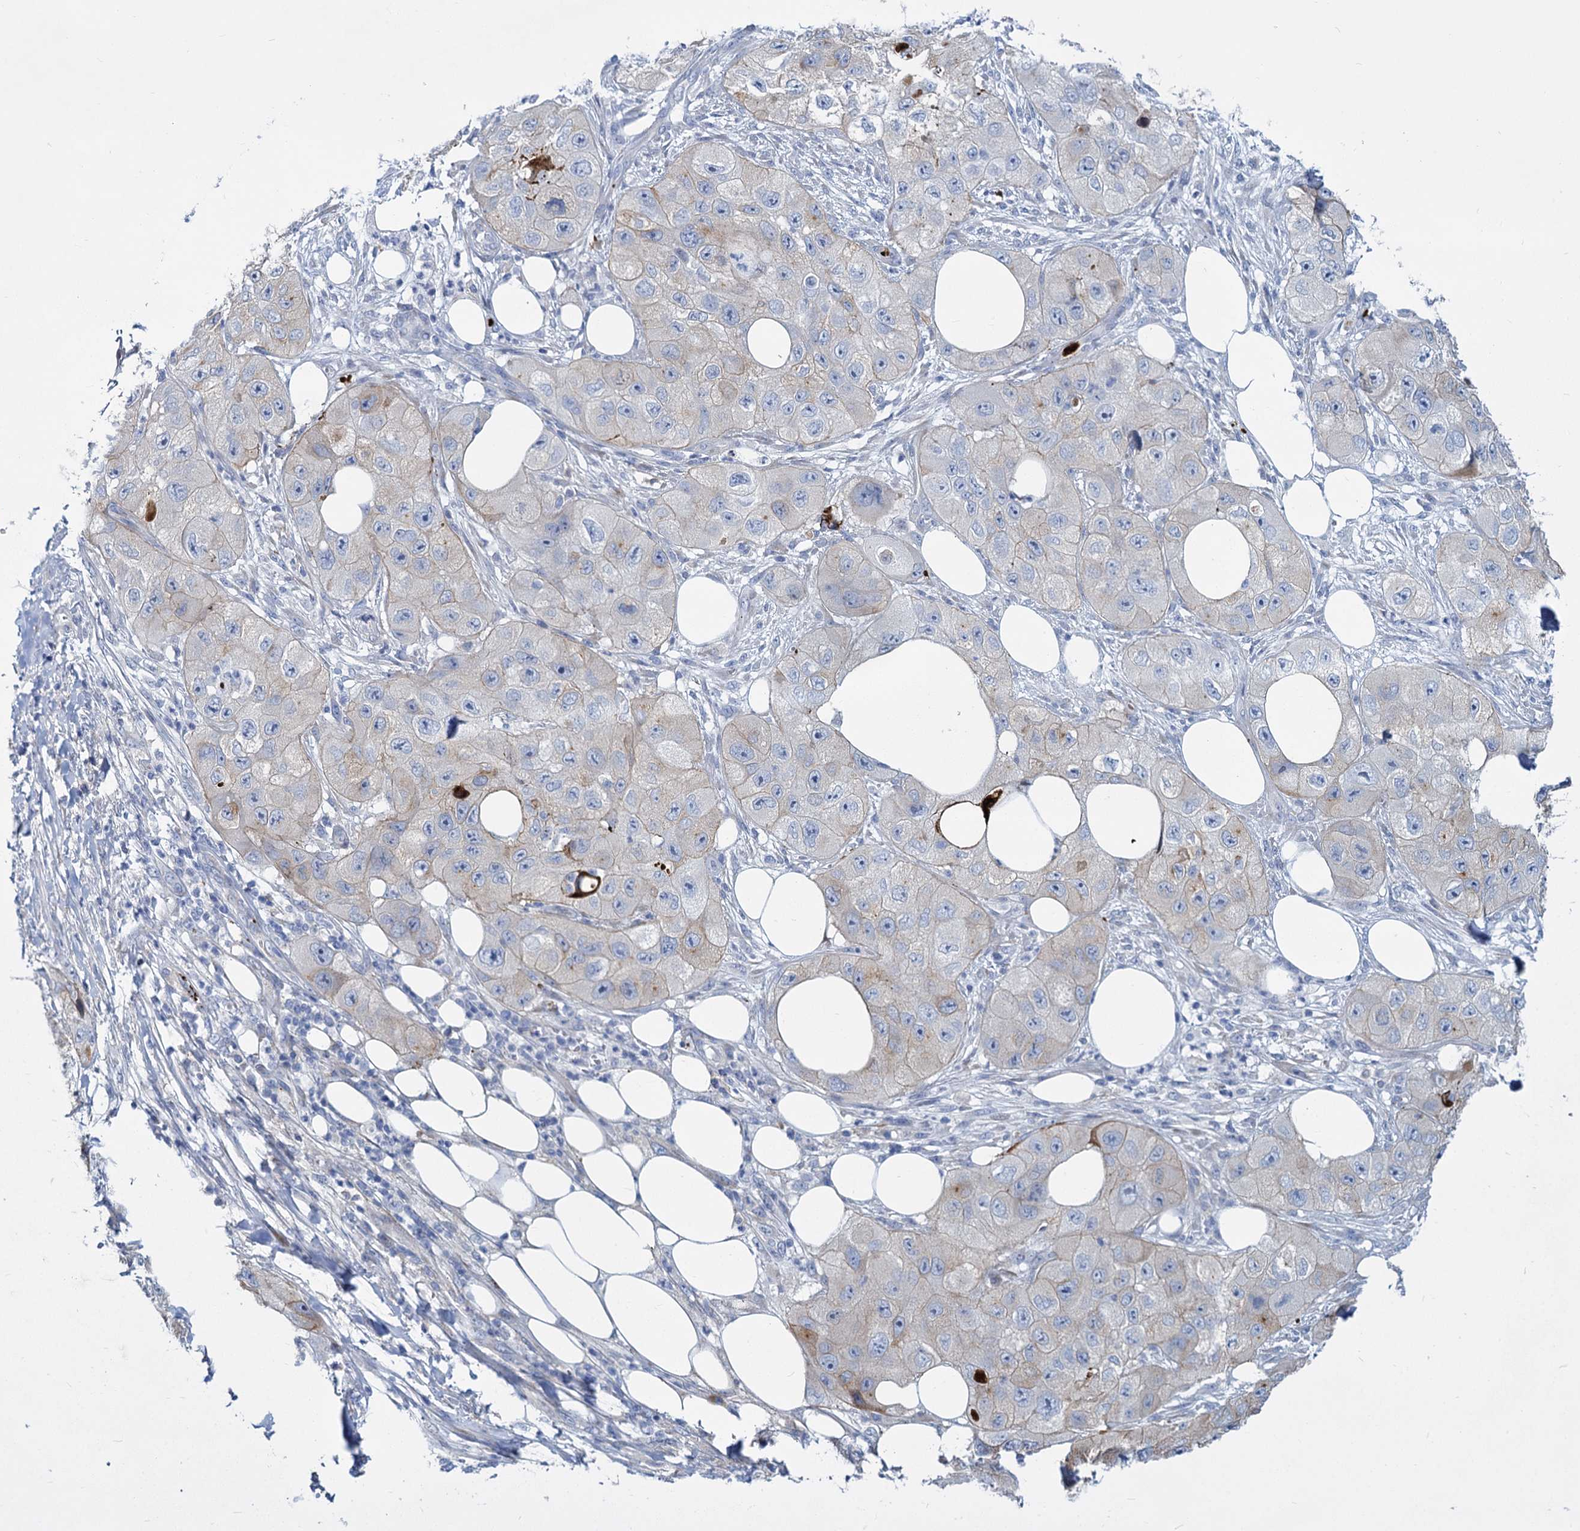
{"staining": {"intensity": "moderate", "quantity": "25%-75%", "location": "cytoplasmic/membranous"}, "tissue": "skin cancer", "cell_type": "Tumor cells", "image_type": "cancer", "snomed": [{"axis": "morphology", "description": "Squamous cell carcinoma, NOS"}, {"axis": "topography", "description": "Skin"}, {"axis": "topography", "description": "Subcutis"}], "caption": "High-power microscopy captured an immunohistochemistry (IHC) image of squamous cell carcinoma (skin), revealing moderate cytoplasmic/membranous positivity in about 25%-75% of tumor cells. Immunohistochemistry (ihc) stains the protein in brown and the nuclei are stained blue.", "gene": "TRIM77", "patient": {"sex": "male", "age": 73}}